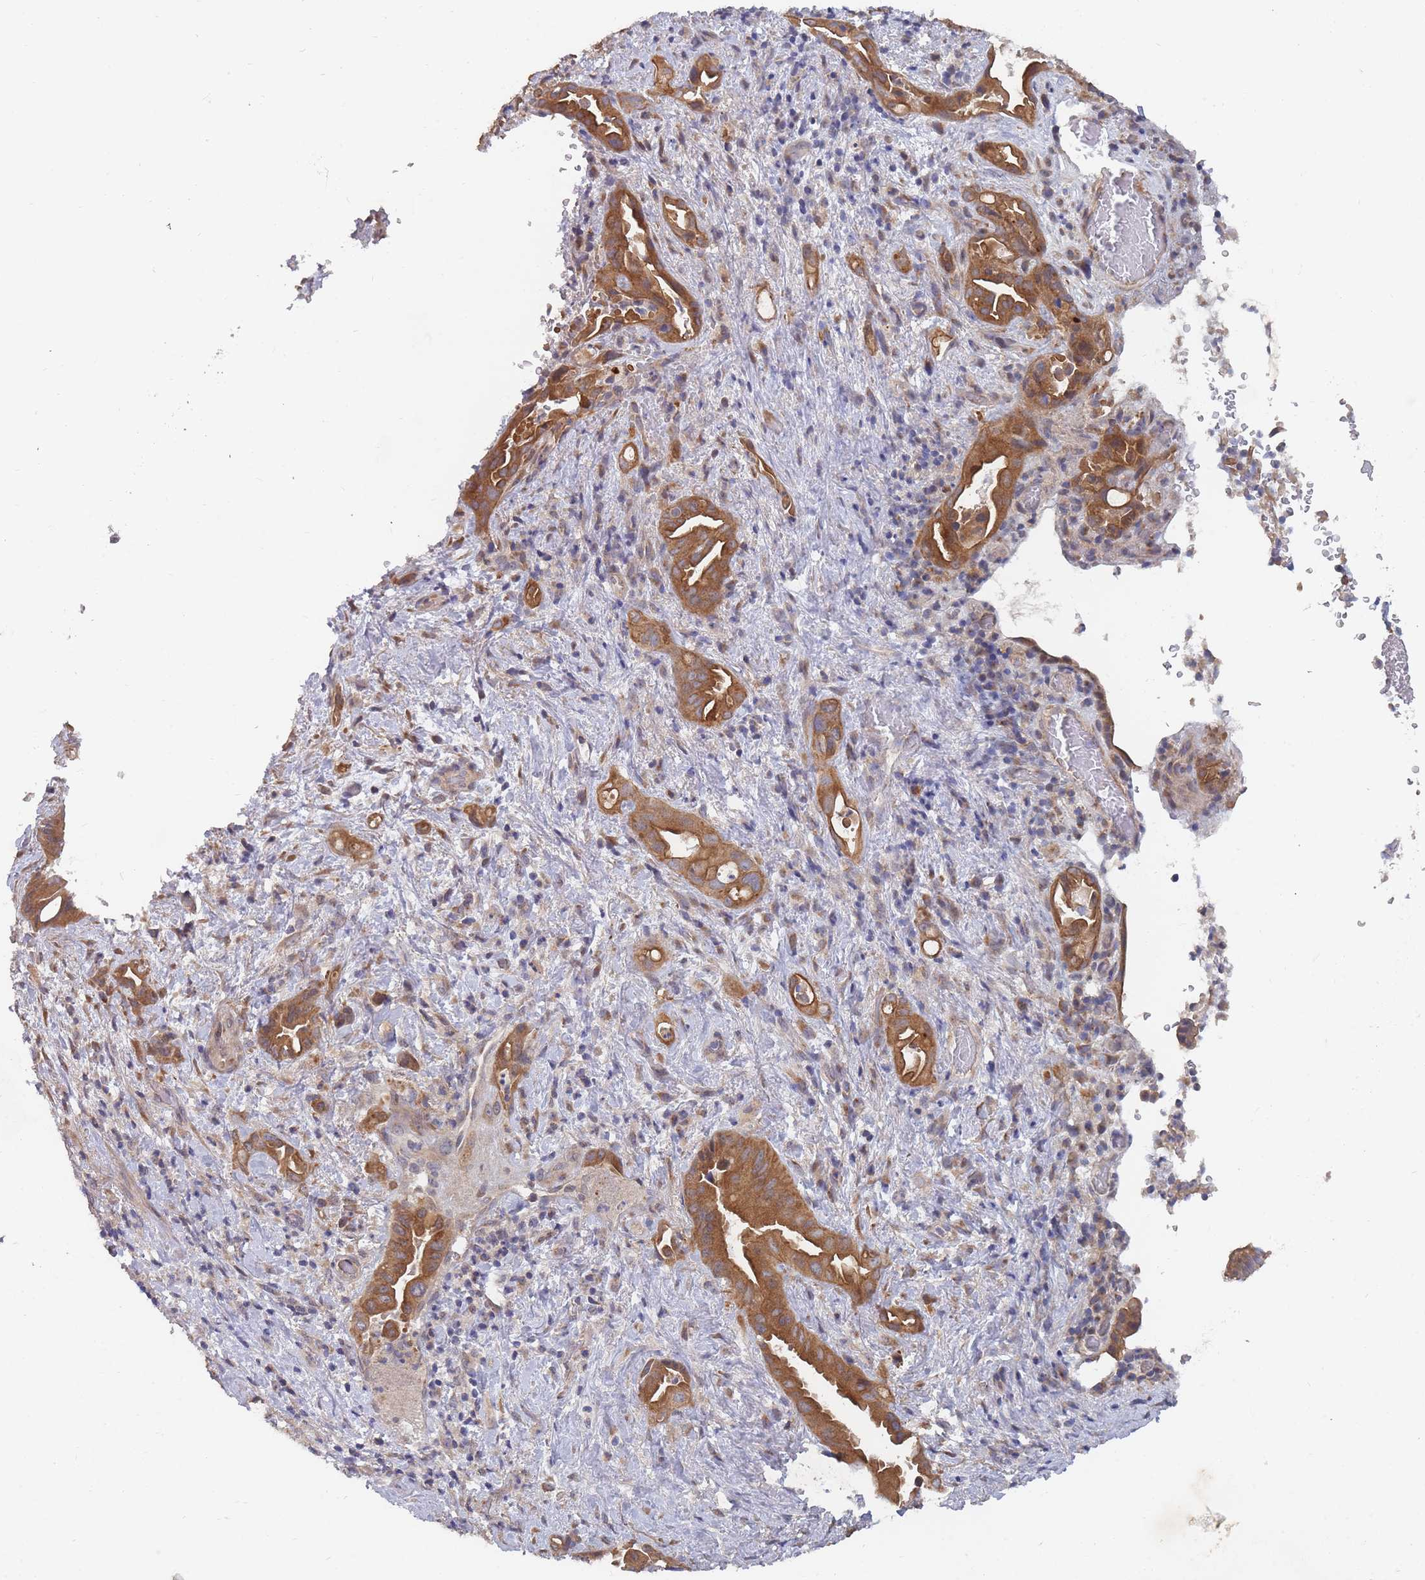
{"staining": {"intensity": "strong", "quantity": ">75%", "location": "cytoplasmic/membranous"}, "tissue": "liver cancer", "cell_type": "Tumor cells", "image_type": "cancer", "snomed": [{"axis": "morphology", "description": "Cholangiocarcinoma"}, {"axis": "topography", "description": "Liver"}], "caption": "Human cholangiocarcinoma (liver) stained with a brown dye displays strong cytoplasmic/membranous positive positivity in about >75% of tumor cells.", "gene": "SLC35F5", "patient": {"sex": "female", "age": 68}}